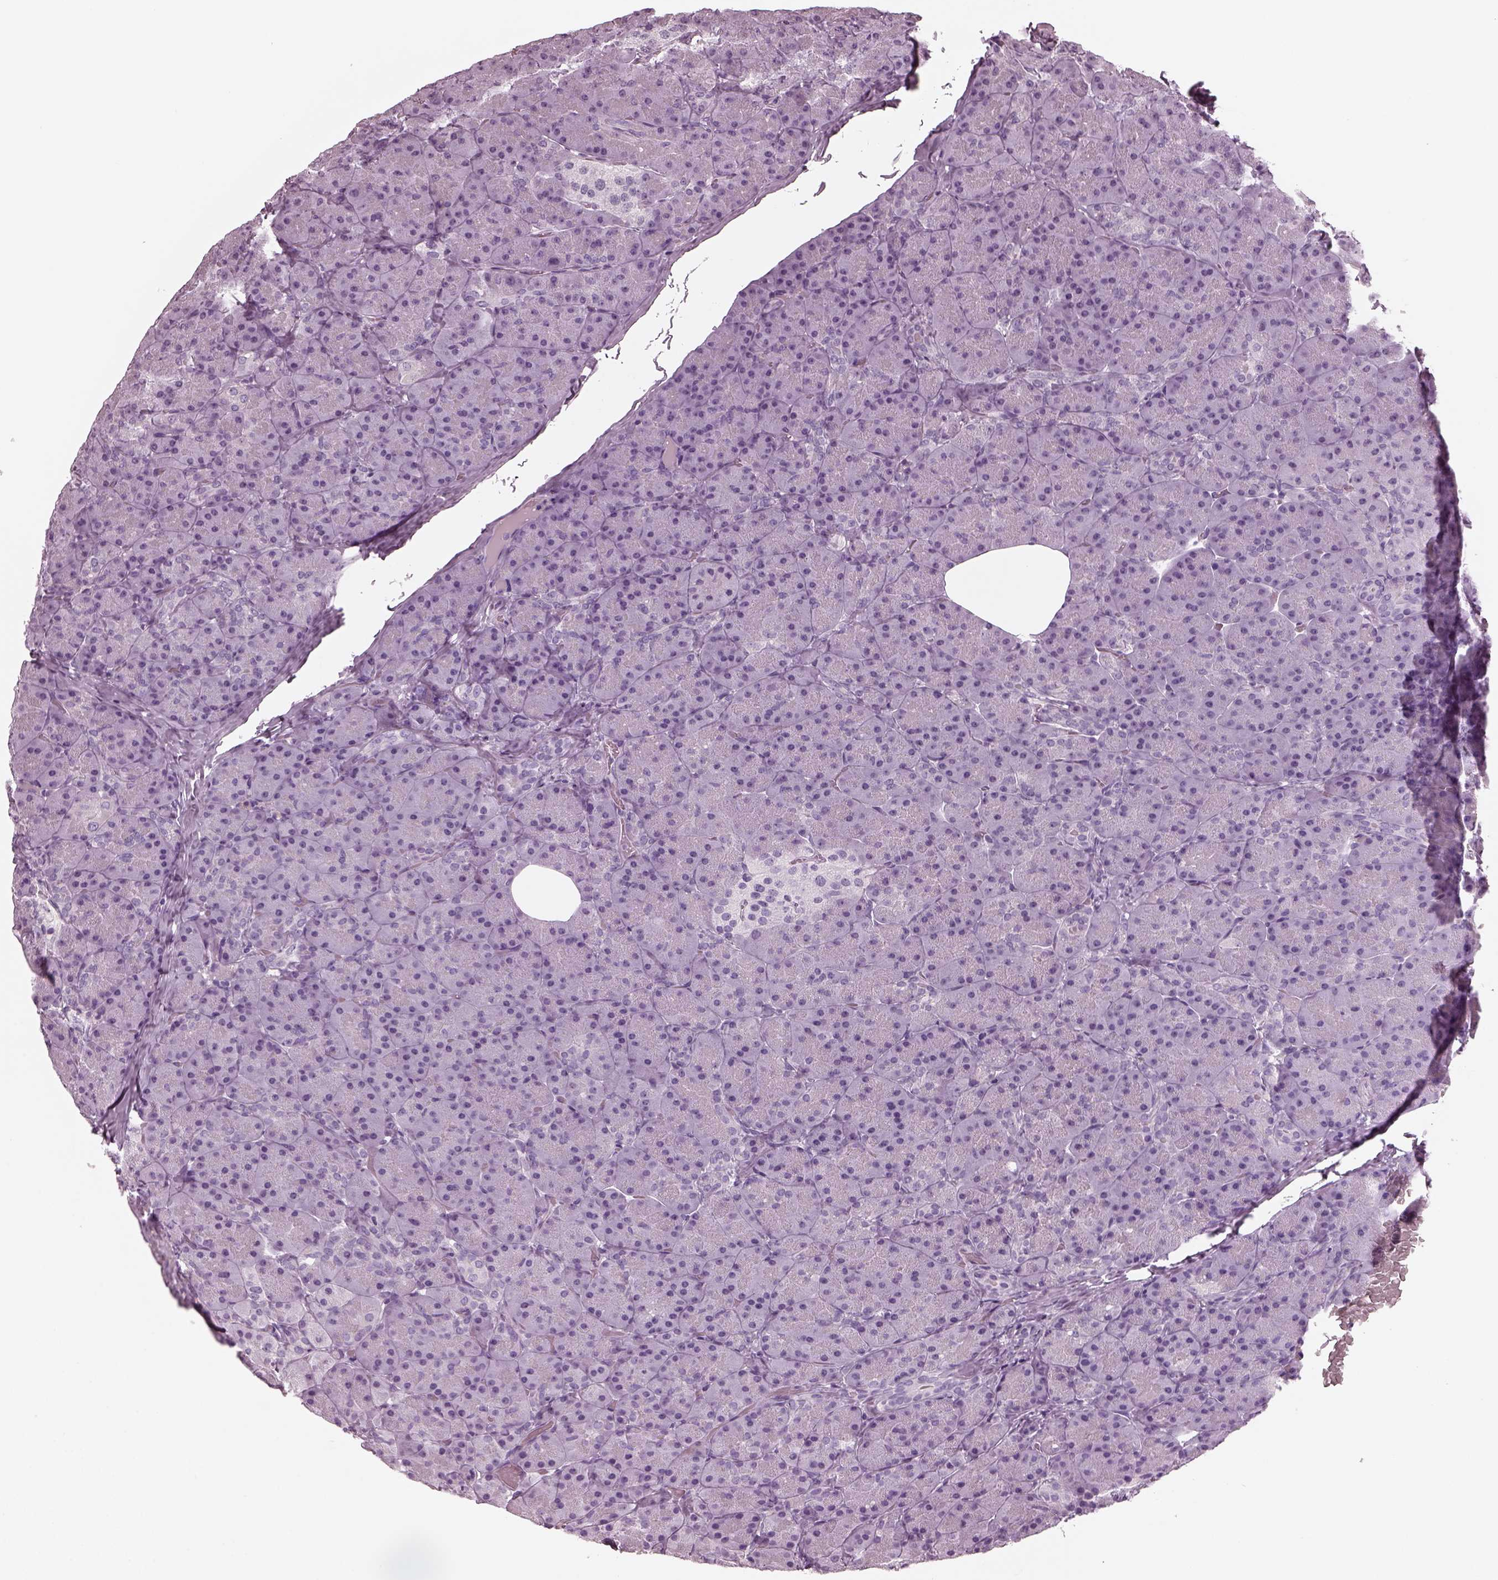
{"staining": {"intensity": "negative", "quantity": "none", "location": "none"}, "tissue": "pancreas", "cell_type": "Exocrine glandular cells", "image_type": "normal", "snomed": [{"axis": "morphology", "description": "Normal tissue, NOS"}, {"axis": "topography", "description": "Pancreas"}], "caption": "Immunohistochemistry histopathology image of unremarkable pancreas: pancreas stained with DAB (3,3'-diaminobenzidine) demonstrates no significant protein expression in exocrine glandular cells. (DAB (3,3'-diaminobenzidine) immunohistochemistry (IHC) visualized using brightfield microscopy, high magnification).", "gene": "RCVRN", "patient": {"sex": "male", "age": 57}}